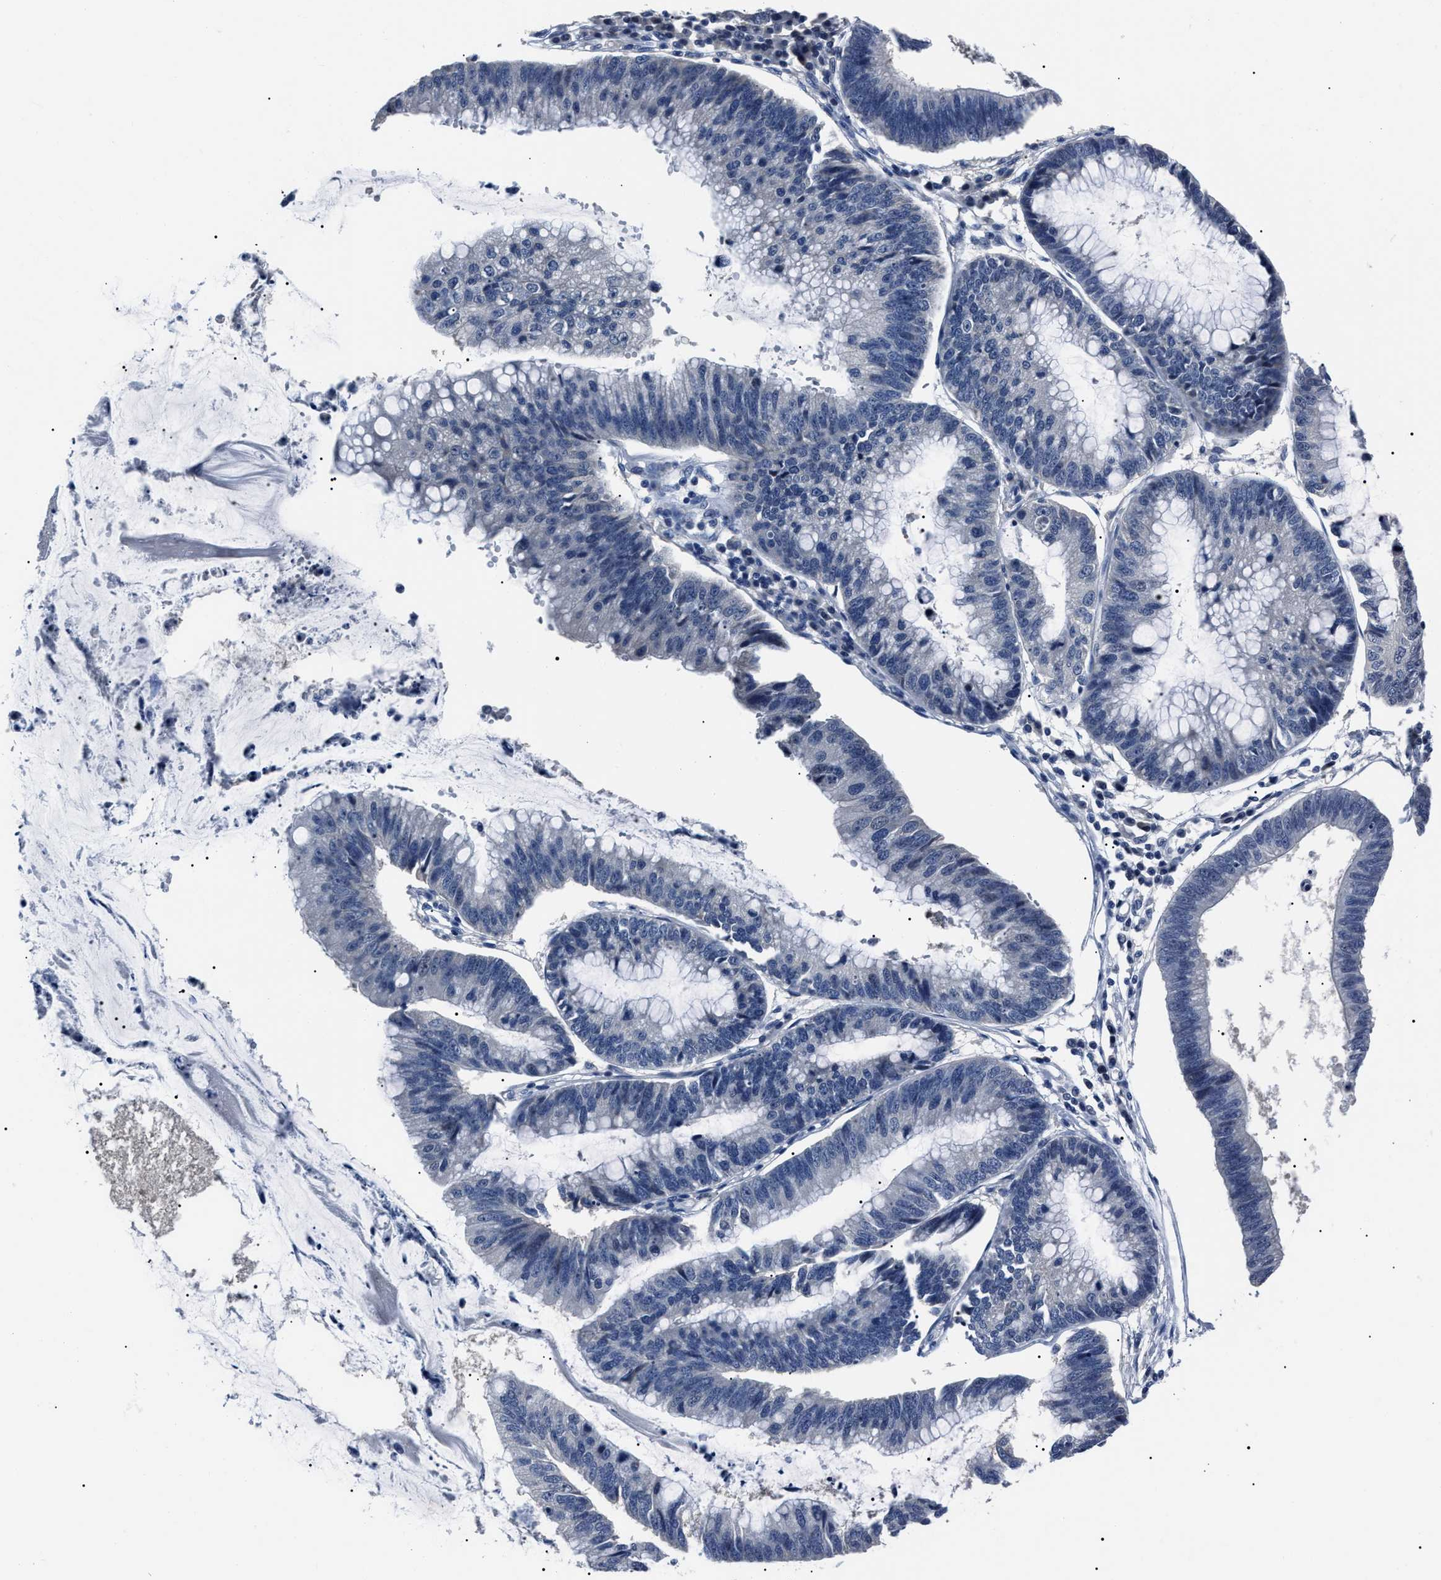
{"staining": {"intensity": "negative", "quantity": "none", "location": "none"}, "tissue": "stomach cancer", "cell_type": "Tumor cells", "image_type": "cancer", "snomed": [{"axis": "morphology", "description": "Adenocarcinoma, NOS"}, {"axis": "topography", "description": "Stomach"}], "caption": "This is an immunohistochemistry (IHC) histopathology image of stomach cancer. There is no staining in tumor cells.", "gene": "LRWD1", "patient": {"sex": "male", "age": 59}}